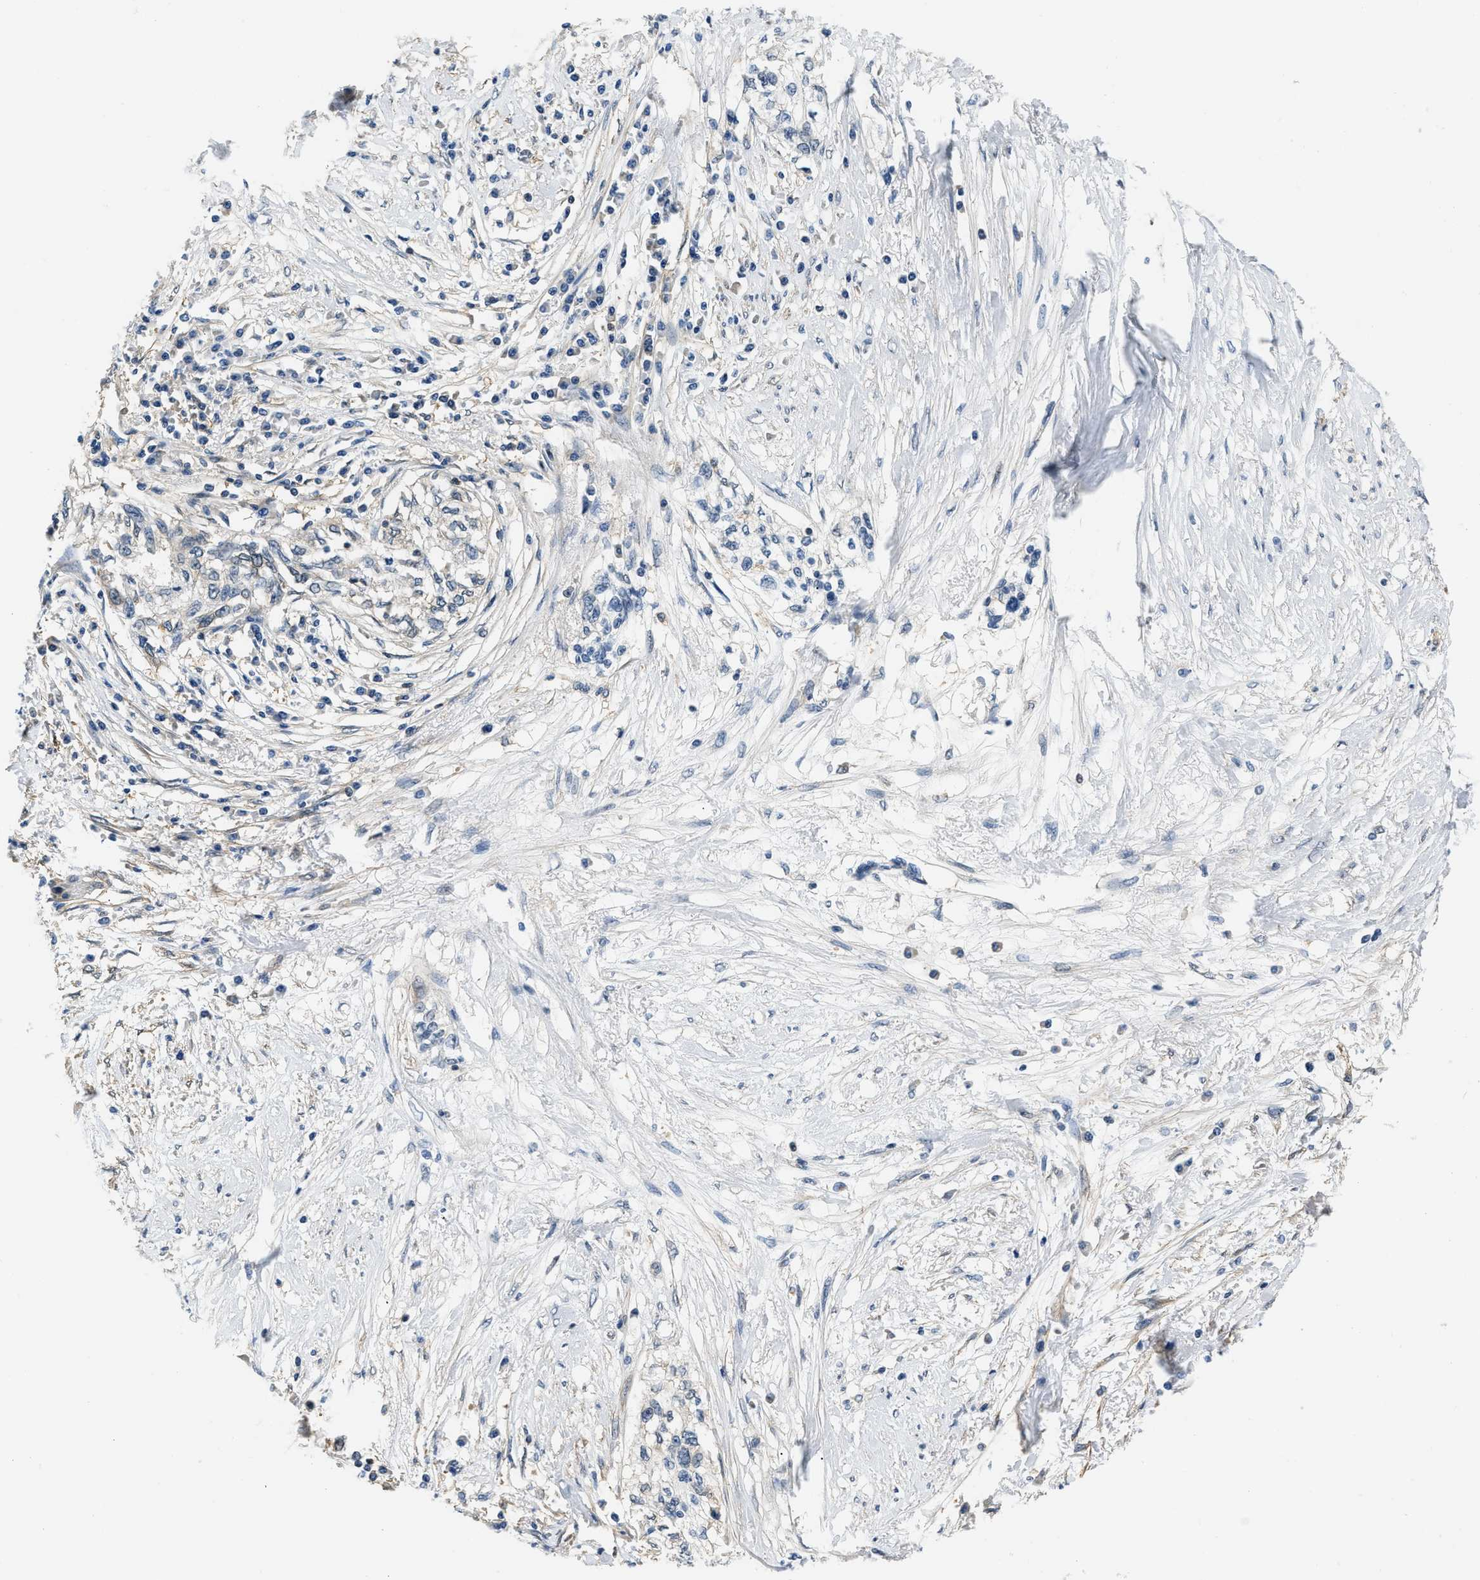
{"staining": {"intensity": "negative", "quantity": "none", "location": "none"}, "tissue": "cervical cancer", "cell_type": "Tumor cells", "image_type": "cancer", "snomed": [{"axis": "morphology", "description": "Squamous cell carcinoma, NOS"}, {"axis": "topography", "description": "Cervix"}], "caption": "Immunohistochemistry (IHC) of cervical cancer demonstrates no positivity in tumor cells.", "gene": "EIF4EBP2", "patient": {"sex": "female", "age": 57}}